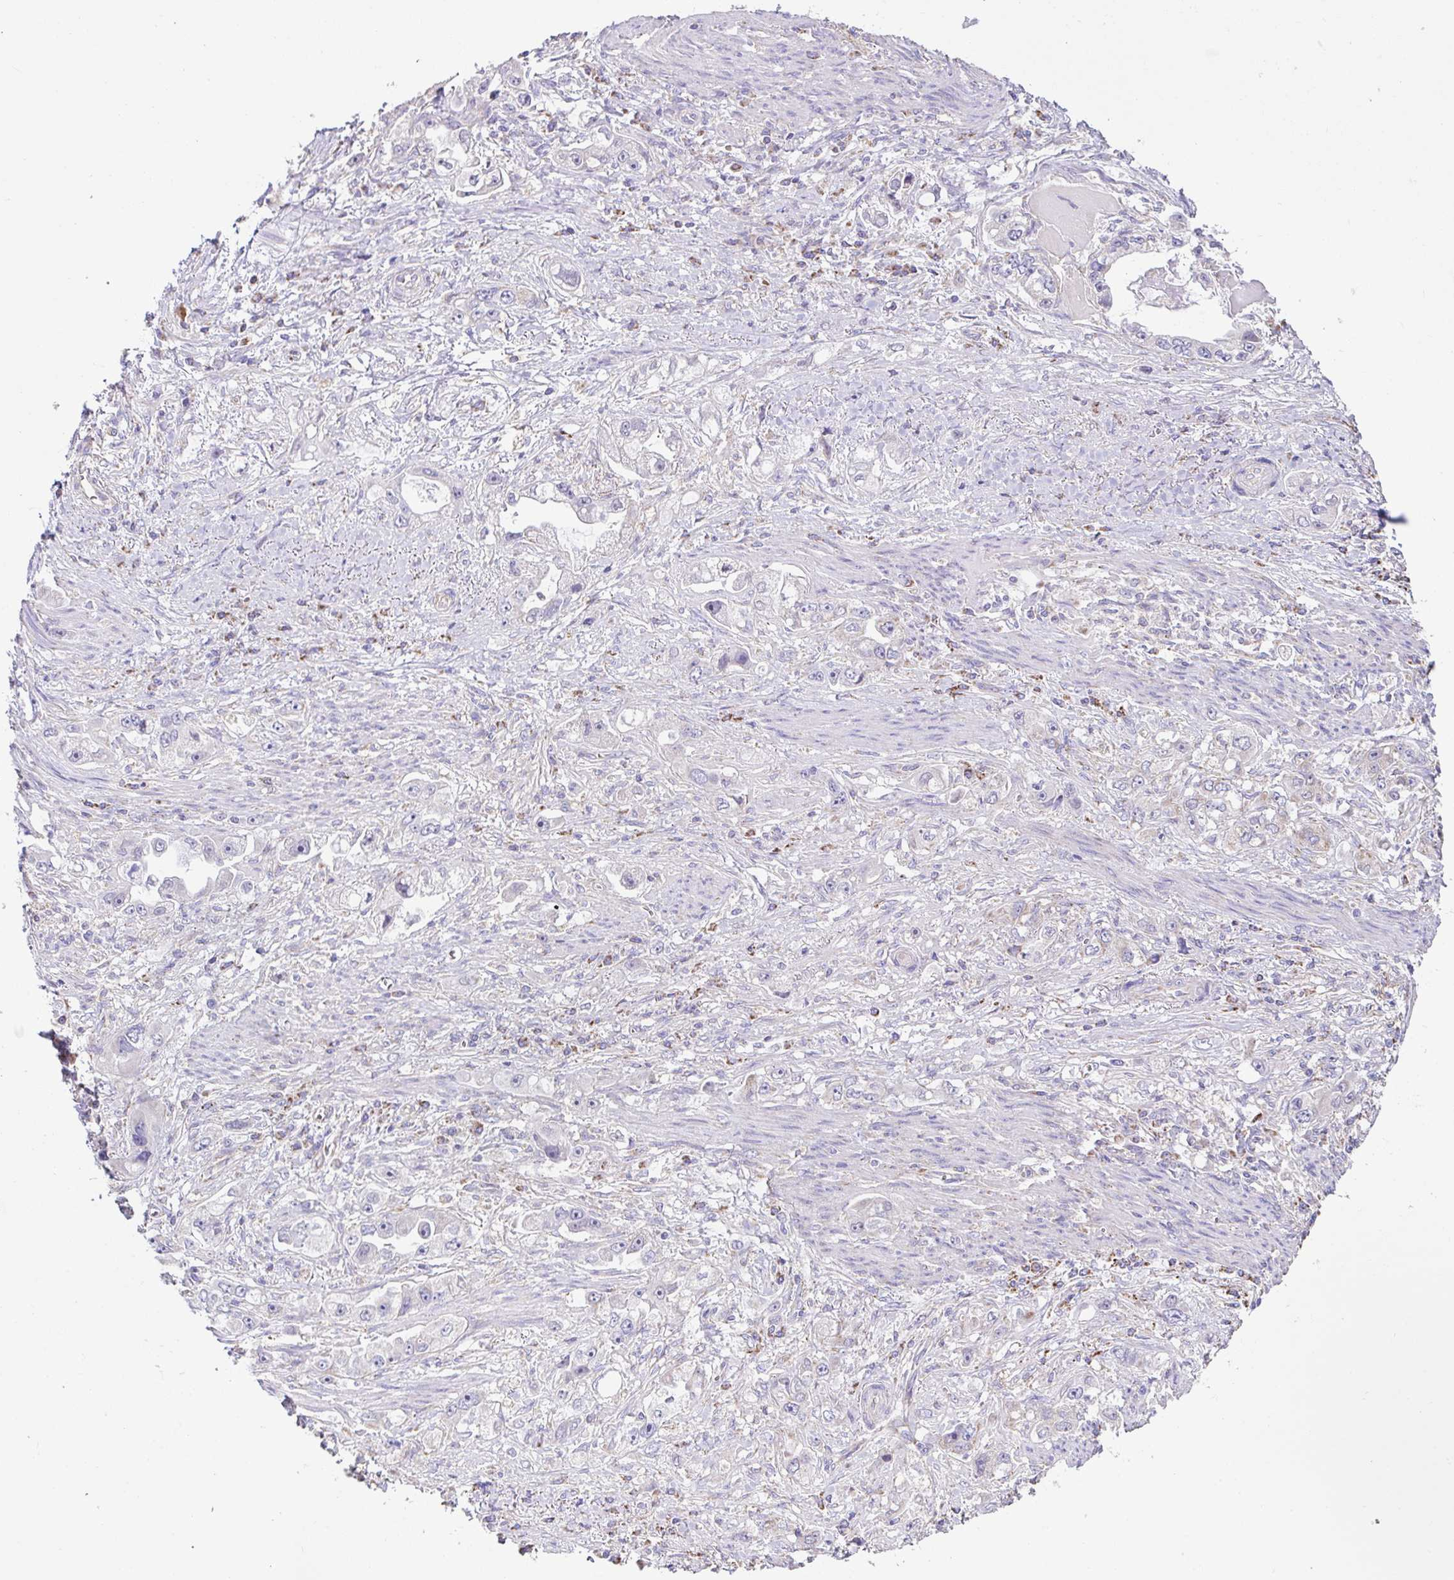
{"staining": {"intensity": "negative", "quantity": "none", "location": "none"}, "tissue": "stomach cancer", "cell_type": "Tumor cells", "image_type": "cancer", "snomed": [{"axis": "morphology", "description": "Adenocarcinoma, NOS"}, {"axis": "topography", "description": "Stomach, lower"}], "caption": "The micrograph exhibits no staining of tumor cells in stomach cancer.", "gene": "DOK7", "patient": {"sex": "female", "age": 93}}